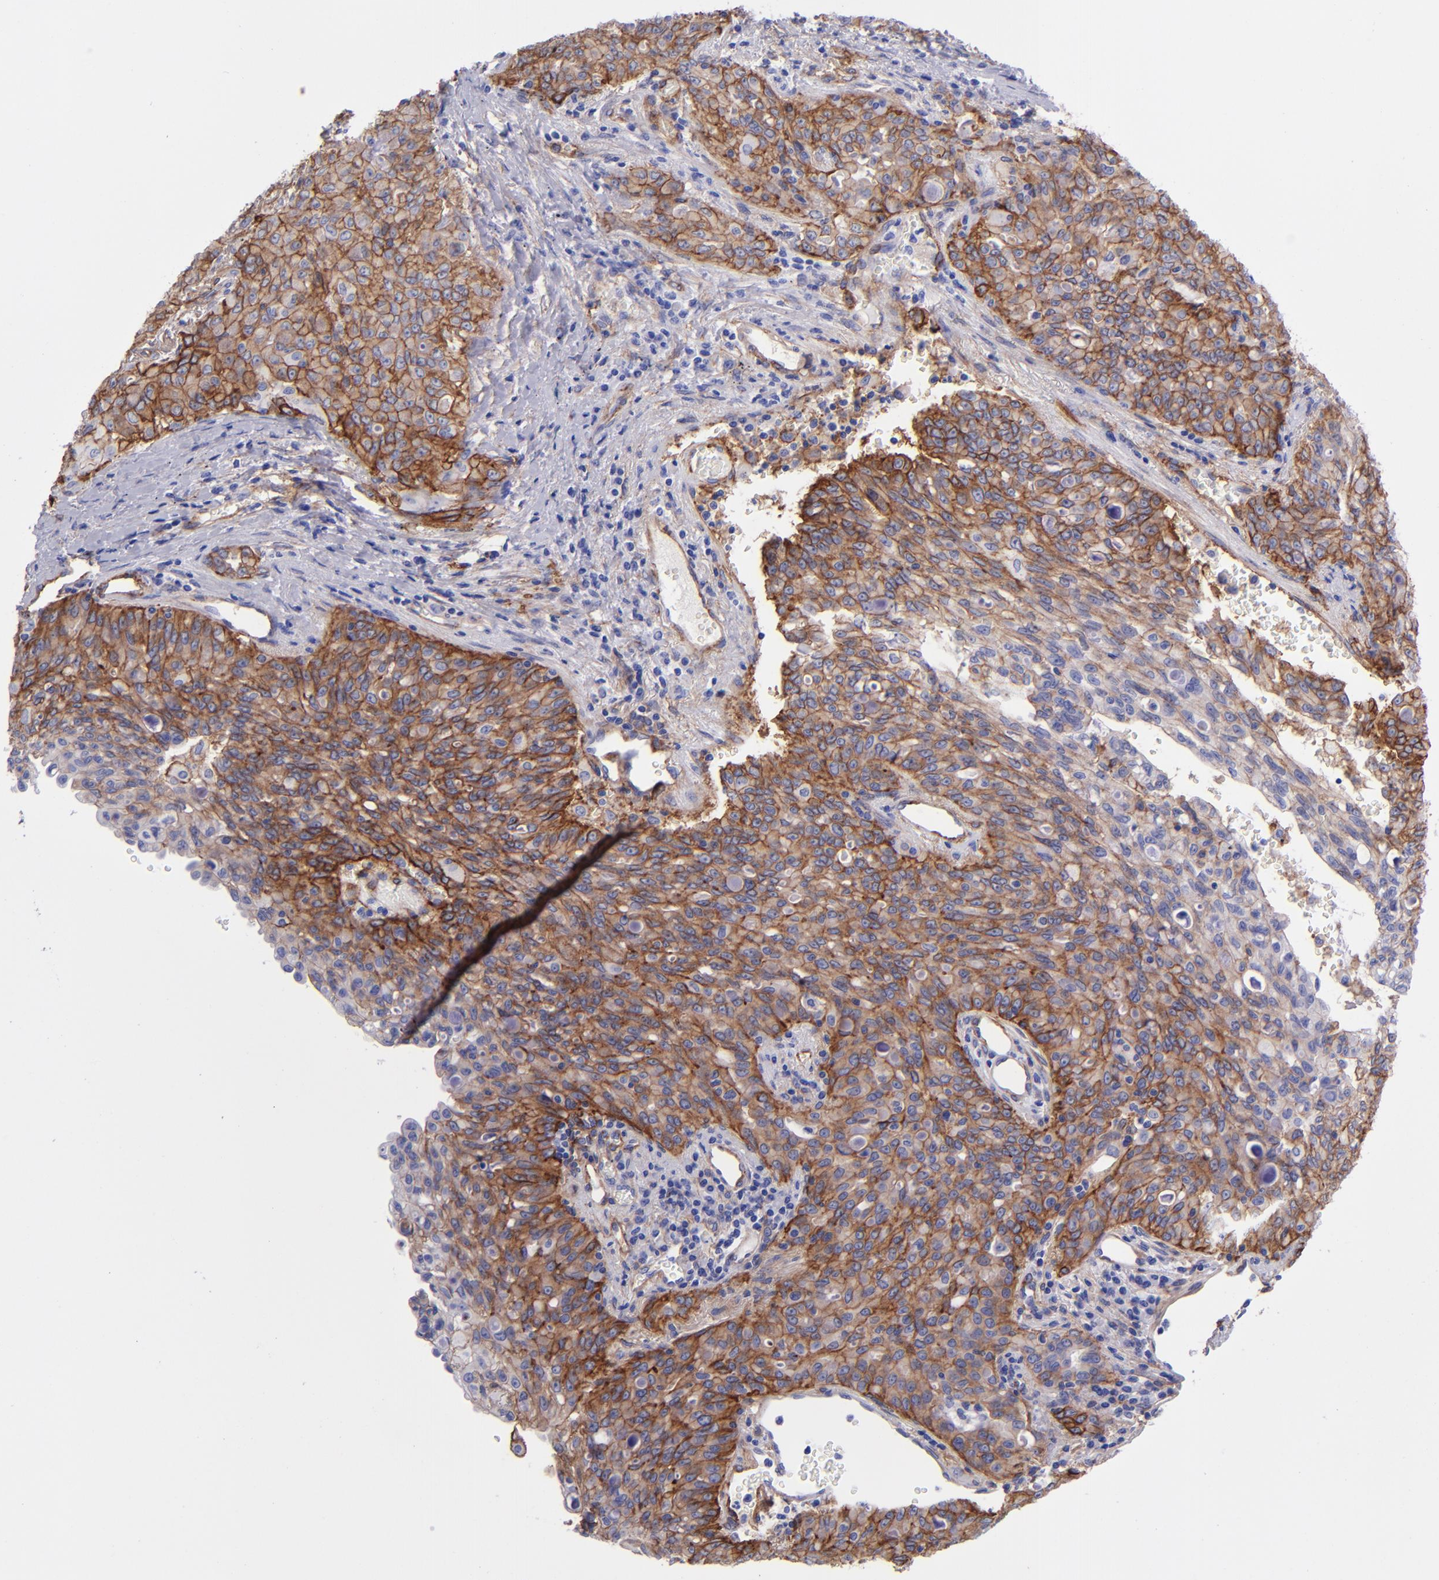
{"staining": {"intensity": "moderate", "quantity": ">75%", "location": "cytoplasmic/membranous"}, "tissue": "lung cancer", "cell_type": "Tumor cells", "image_type": "cancer", "snomed": [{"axis": "morphology", "description": "Adenocarcinoma, NOS"}, {"axis": "topography", "description": "Lung"}], "caption": "About >75% of tumor cells in lung cancer demonstrate moderate cytoplasmic/membranous protein positivity as visualized by brown immunohistochemical staining.", "gene": "ITGAV", "patient": {"sex": "female", "age": 44}}